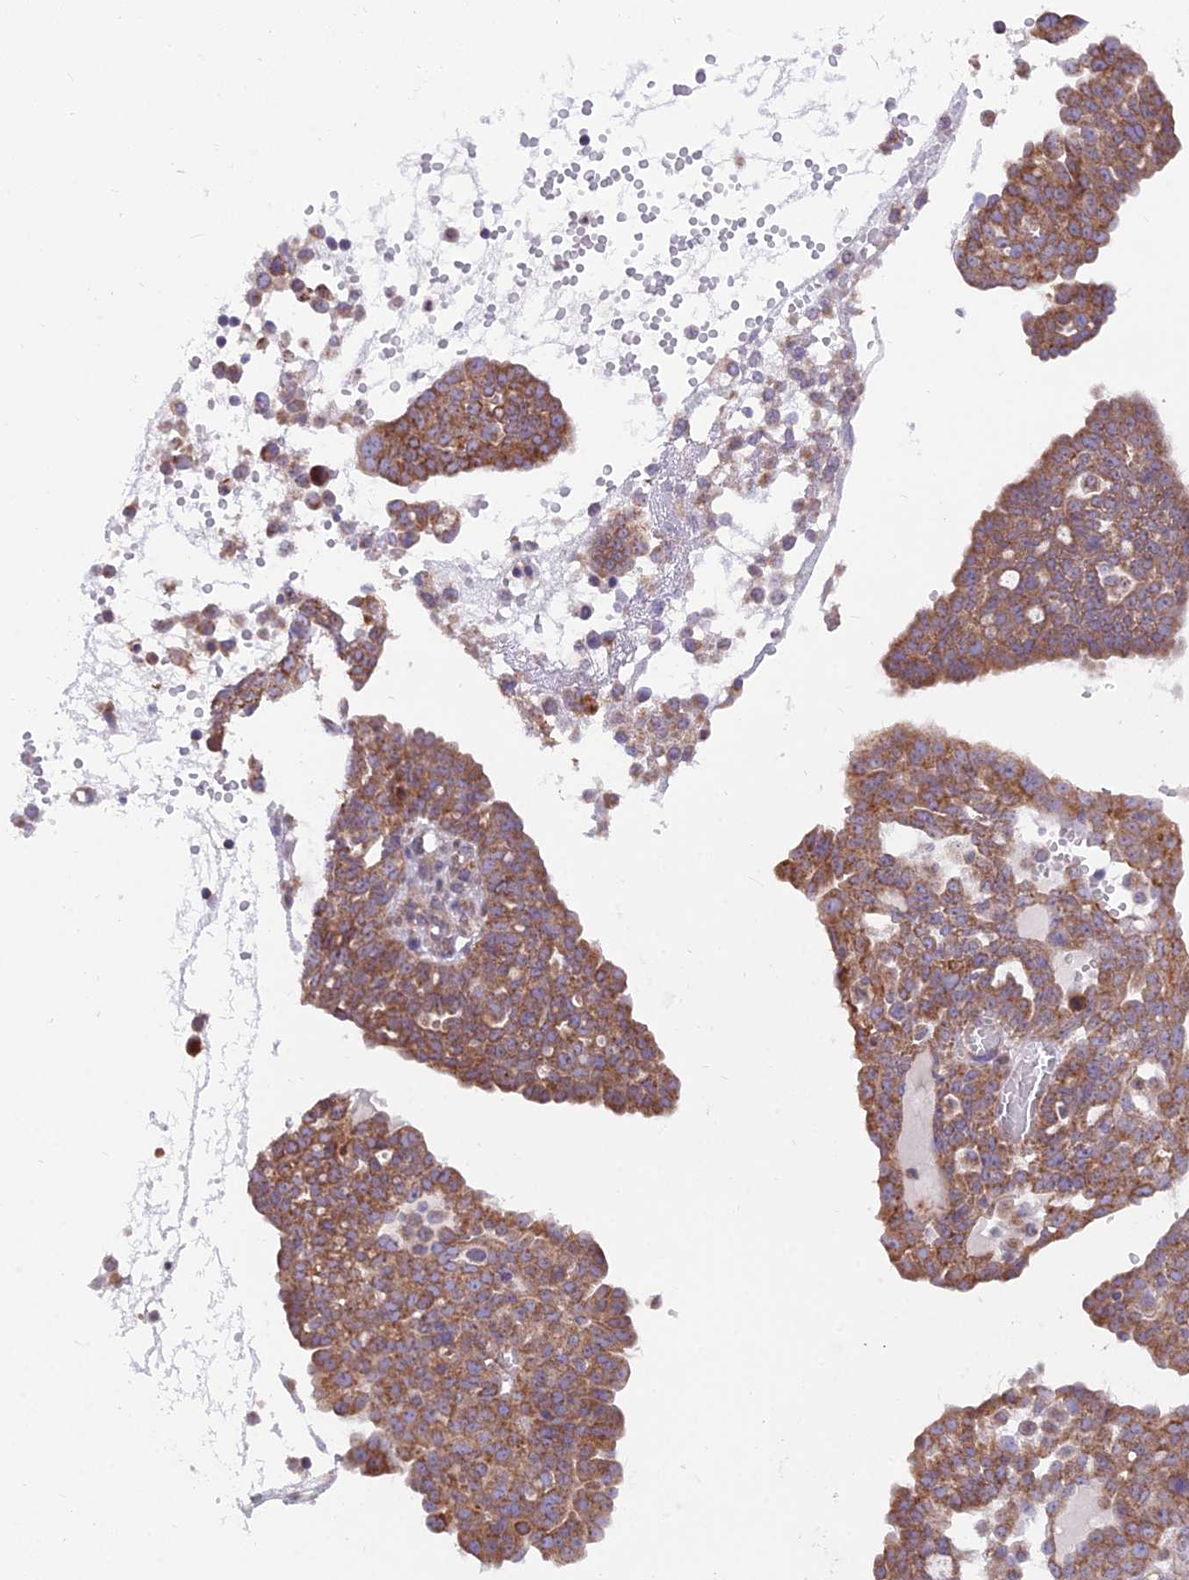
{"staining": {"intensity": "moderate", "quantity": ">75%", "location": "cytoplasmic/membranous"}, "tissue": "ovarian cancer", "cell_type": "Tumor cells", "image_type": "cancer", "snomed": [{"axis": "morphology", "description": "Cystadenocarcinoma, serous, NOS"}, {"axis": "topography", "description": "Soft tissue"}, {"axis": "topography", "description": "Ovary"}], "caption": "Ovarian cancer stained for a protein (brown) demonstrates moderate cytoplasmic/membranous positive staining in approximately >75% of tumor cells.", "gene": "TBC1D20", "patient": {"sex": "female", "age": 57}}